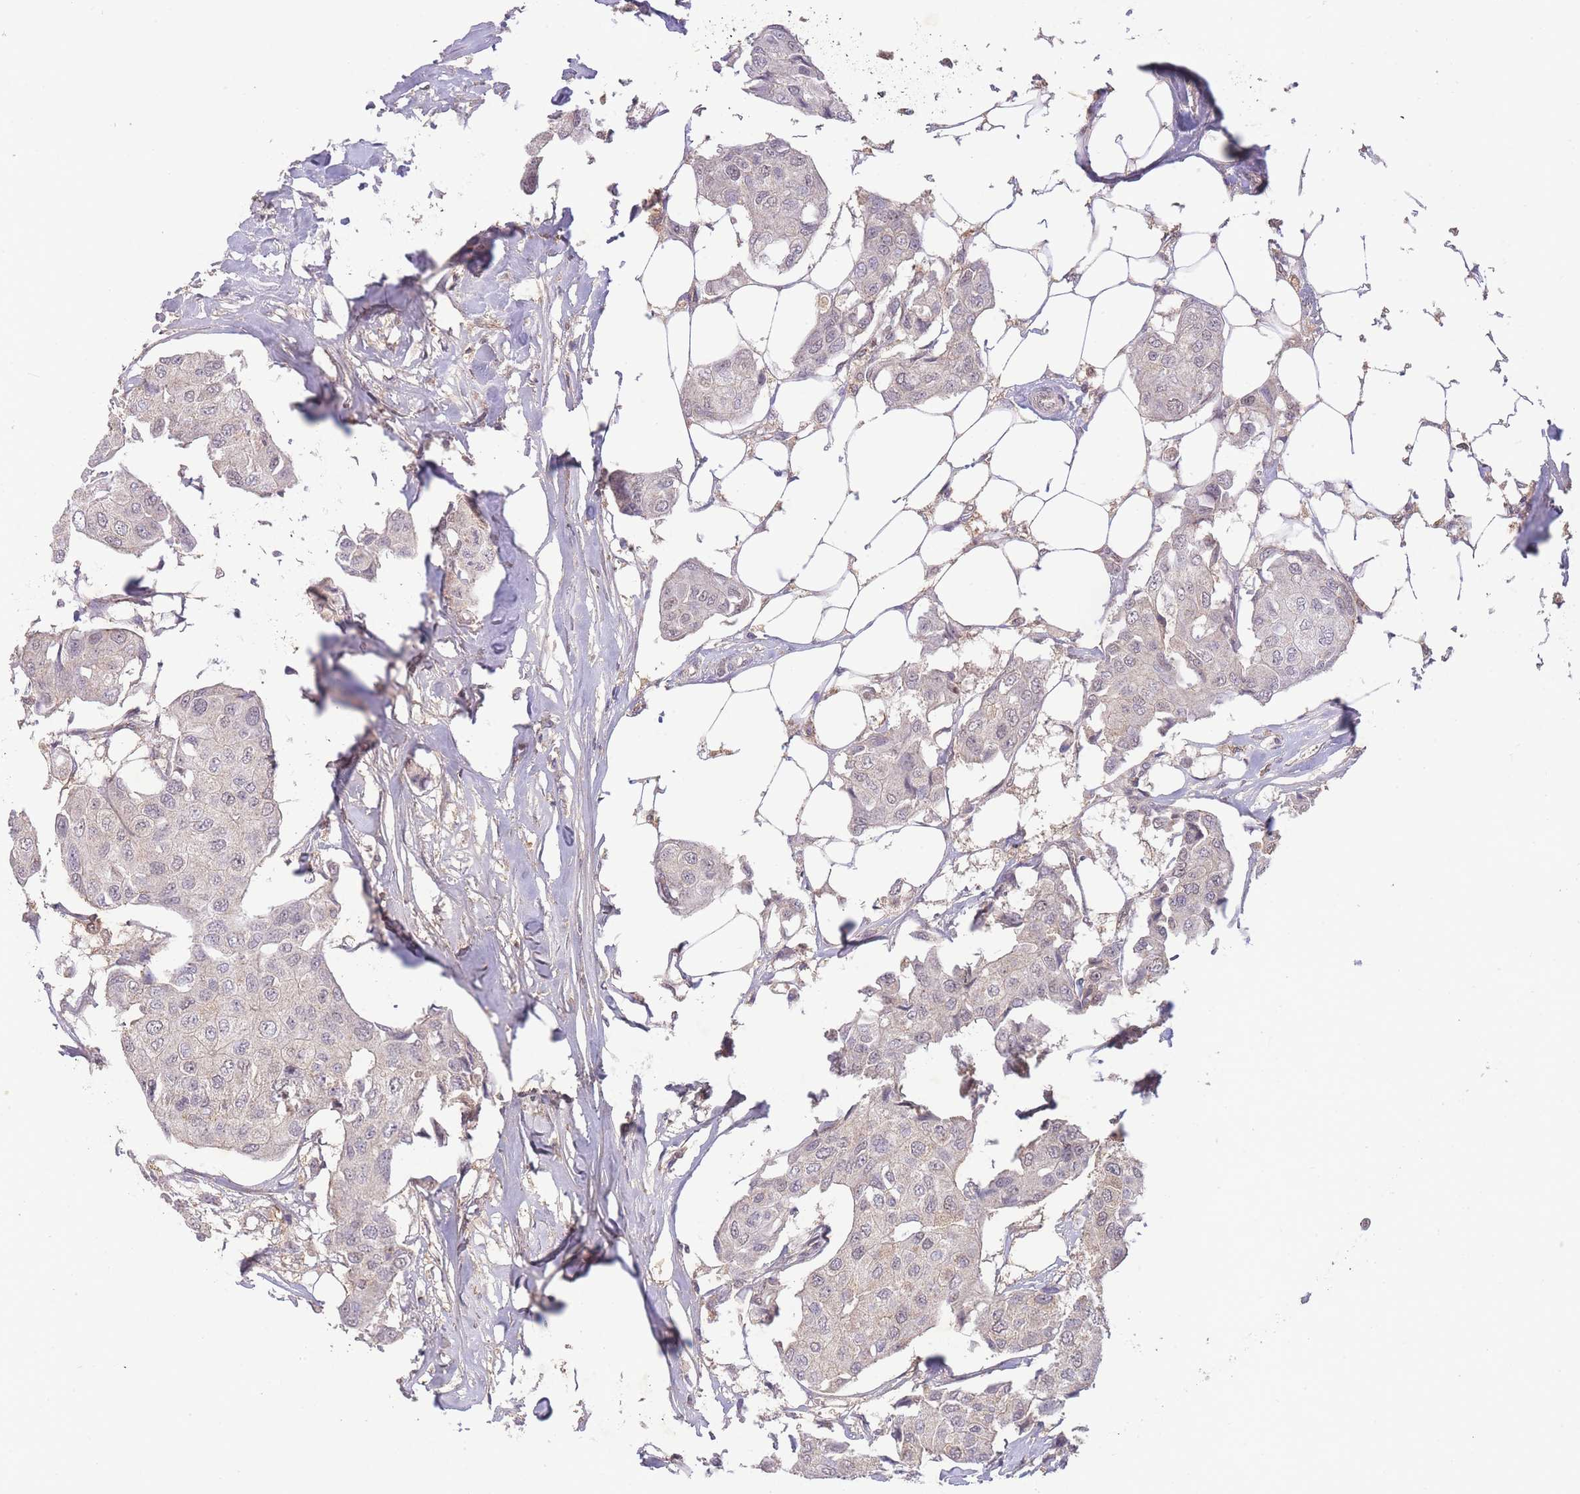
{"staining": {"intensity": "weak", "quantity": "<25%", "location": "nuclear"}, "tissue": "breast cancer", "cell_type": "Tumor cells", "image_type": "cancer", "snomed": [{"axis": "morphology", "description": "Duct carcinoma"}, {"axis": "topography", "description": "Breast"}, {"axis": "topography", "description": "Lymph node"}], "caption": "This is an IHC photomicrograph of breast infiltrating ductal carcinoma. There is no staining in tumor cells.", "gene": "RNF144B", "patient": {"sex": "female", "age": 80}}